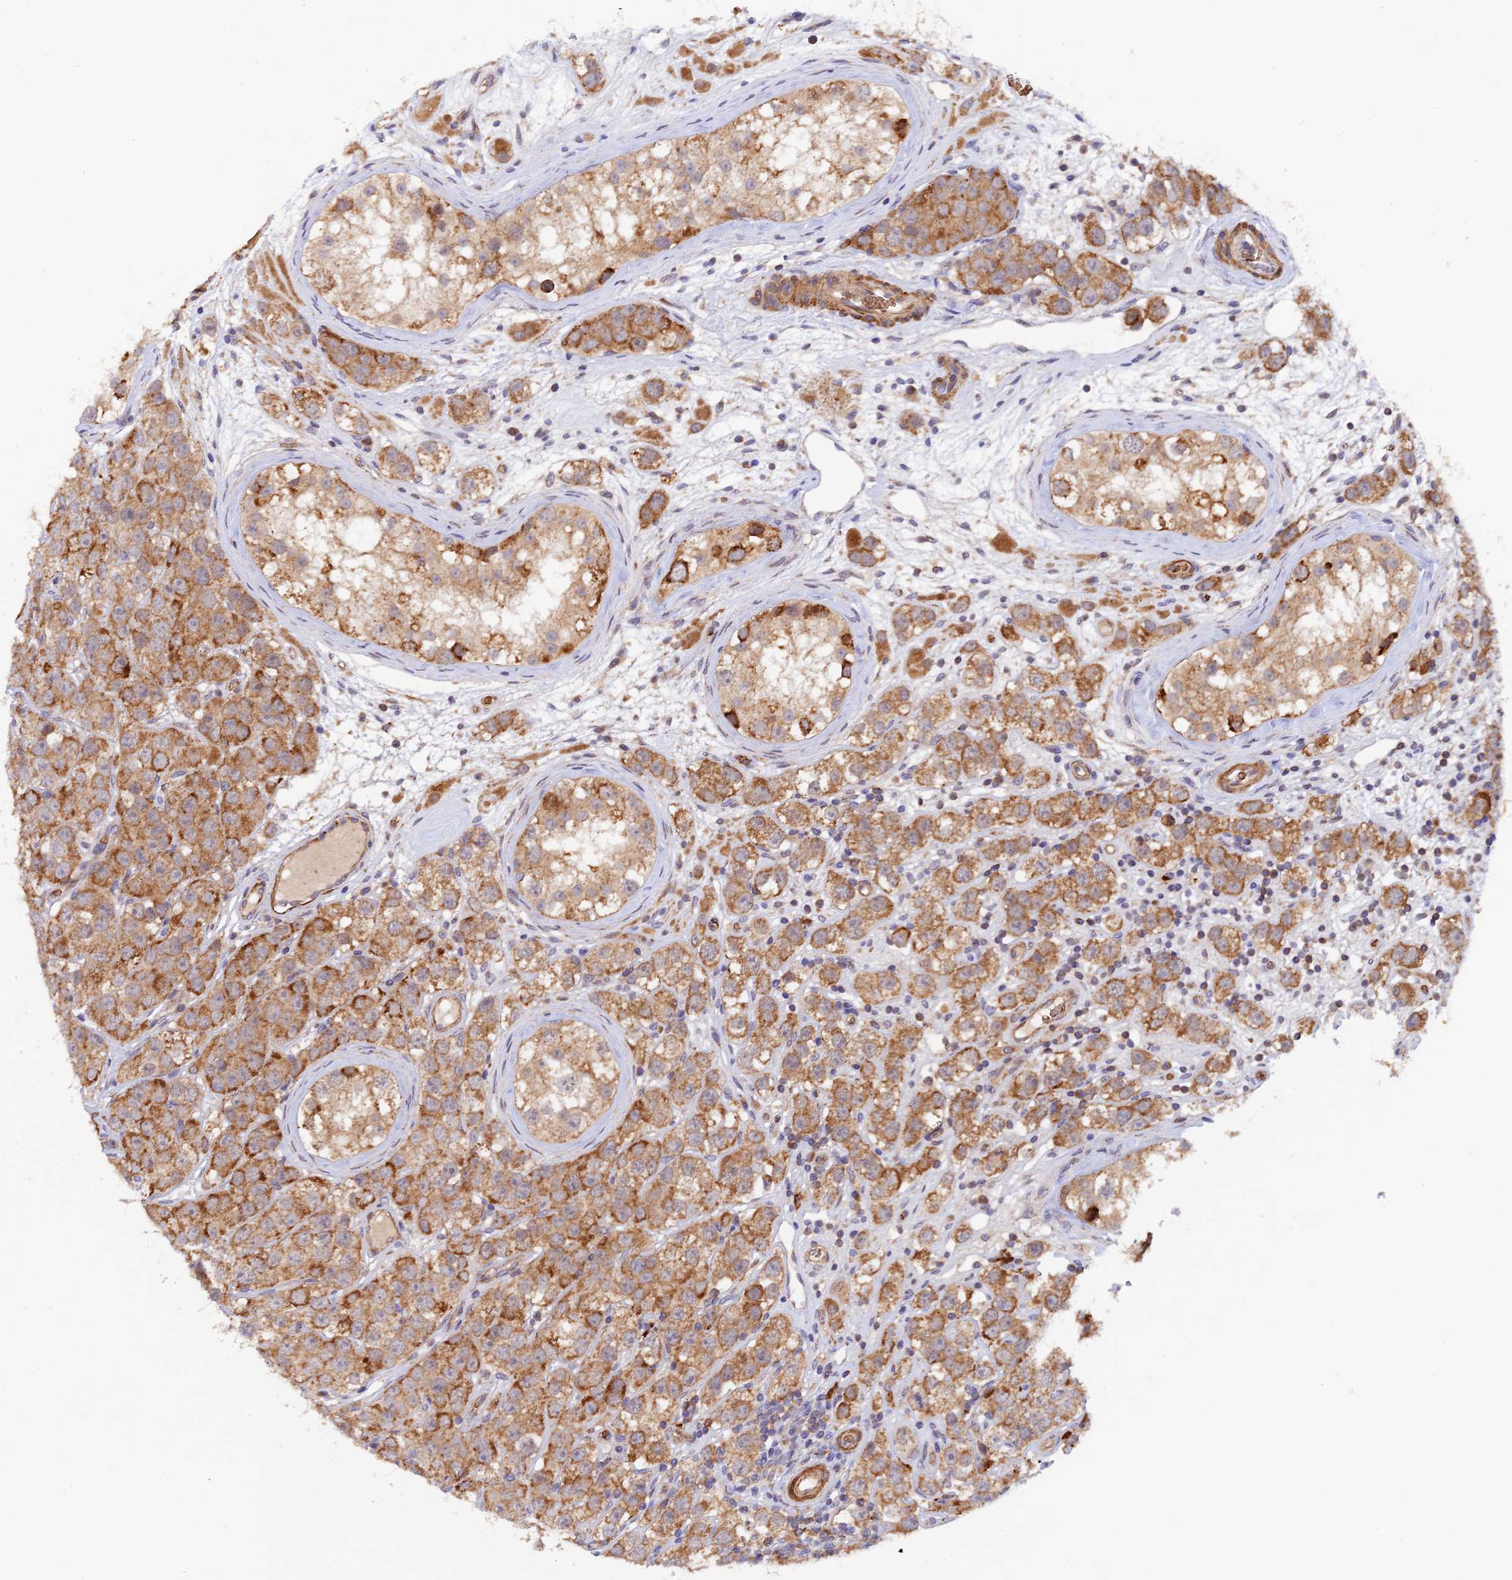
{"staining": {"intensity": "strong", "quantity": ">75%", "location": "cytoplasmic/membranous"}, "tissue": "testis cancer", "cell_type": "Tumor cells", "image_type": "cancer", "snomed": [{"axis": "morphology", "description": "Seminoma, NOS"}, {"axis": "topography", "description": "Testis"}], "caption": "Immunohistochemistry image of testis cancer stained for a protein (brown), which displays high levels of strong cytoplasmic/membranous staining in approximately >75% of tumor cells.", "gene": "WDFY4", "patient": {"sex": "male", "age": 28}}